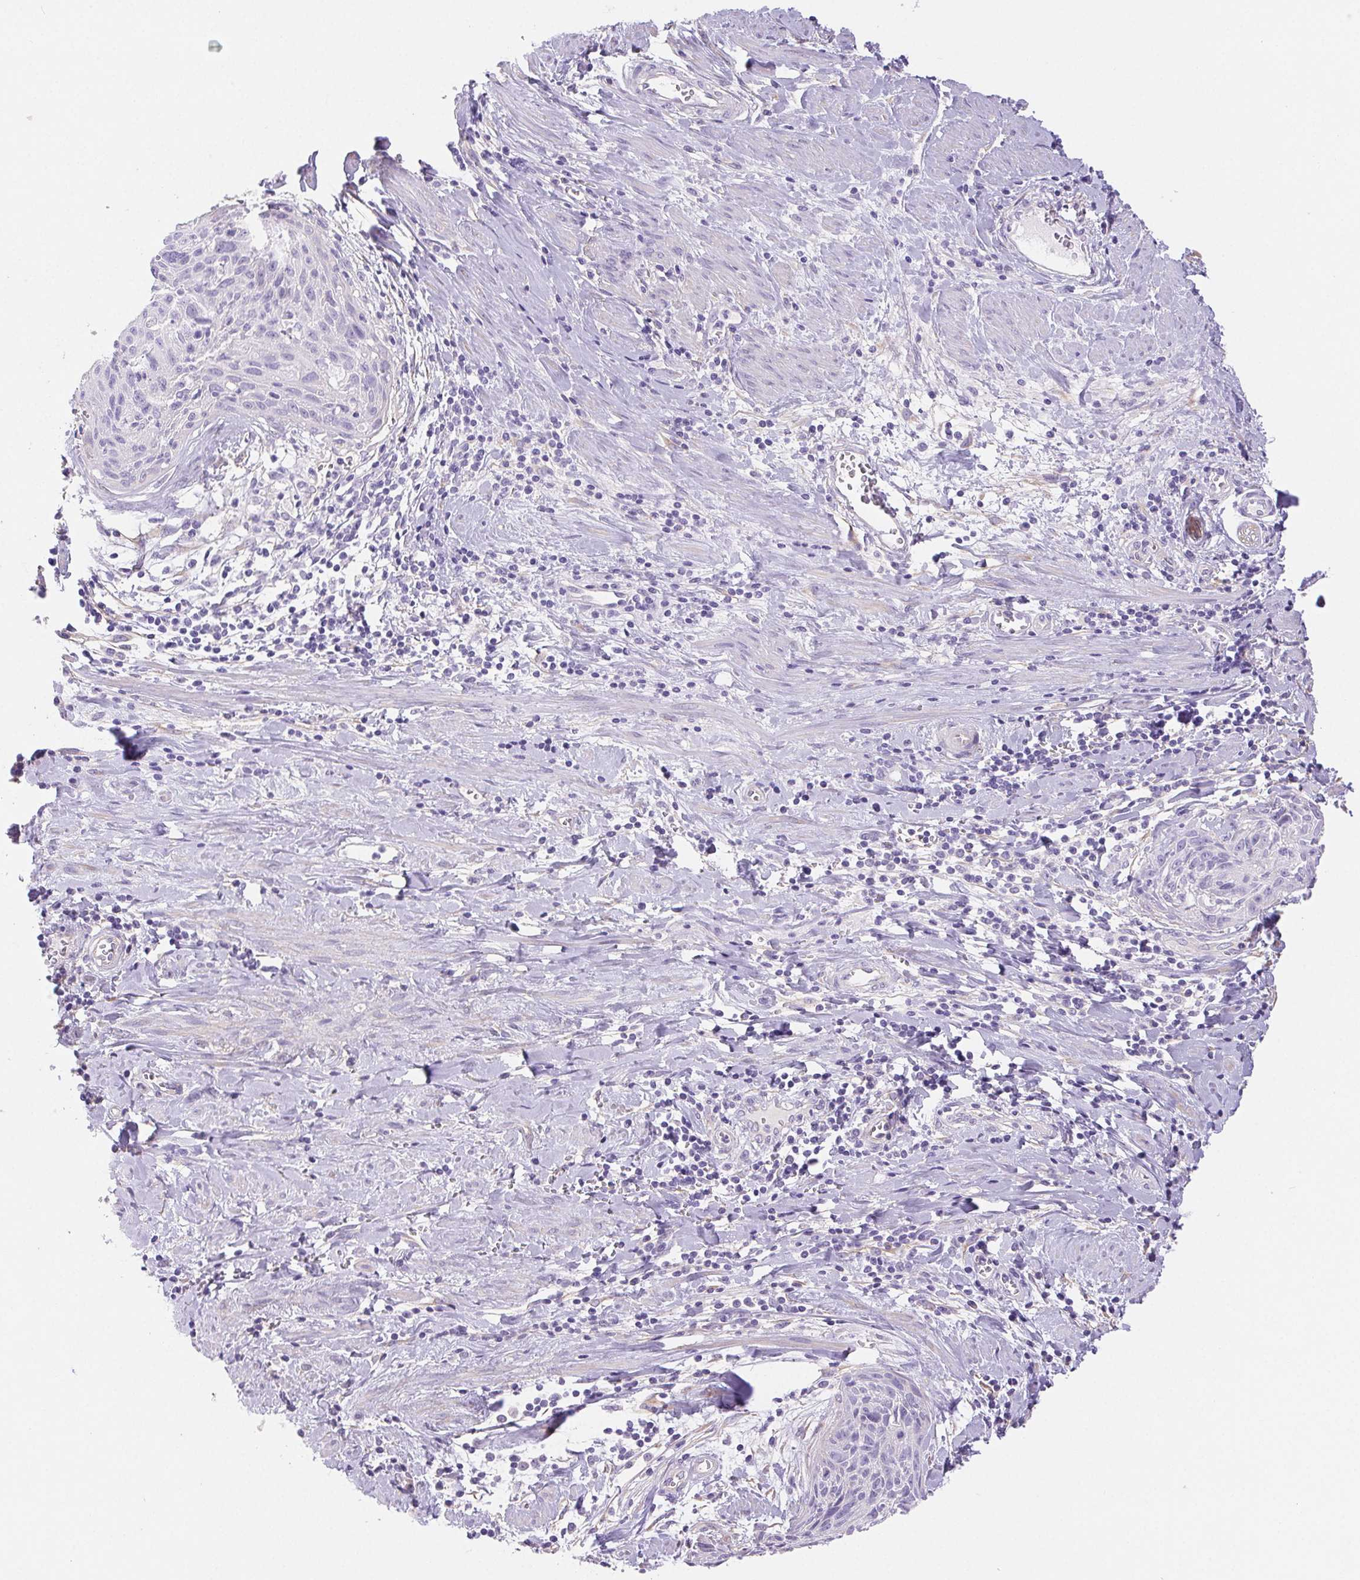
{"staining": {"intensity": "negative", "quantity": "none", "location": "none"}, "tissue": "cervical cancer", "cell_type": "Tumor cells", "image_type": "cancer", "snomed": [{"axis": "morphology", "description": "Squamous cell carcinoma, NOS"}, {"axis": "topography", "description": "Cervix"}], "caption": "This is an immunohistochemistry (IHC) micrograph of cervical cancer. There is no staining in tumor cells.", "gene": "PNLIP", "patient": {"sex": "female", "age": 55}}